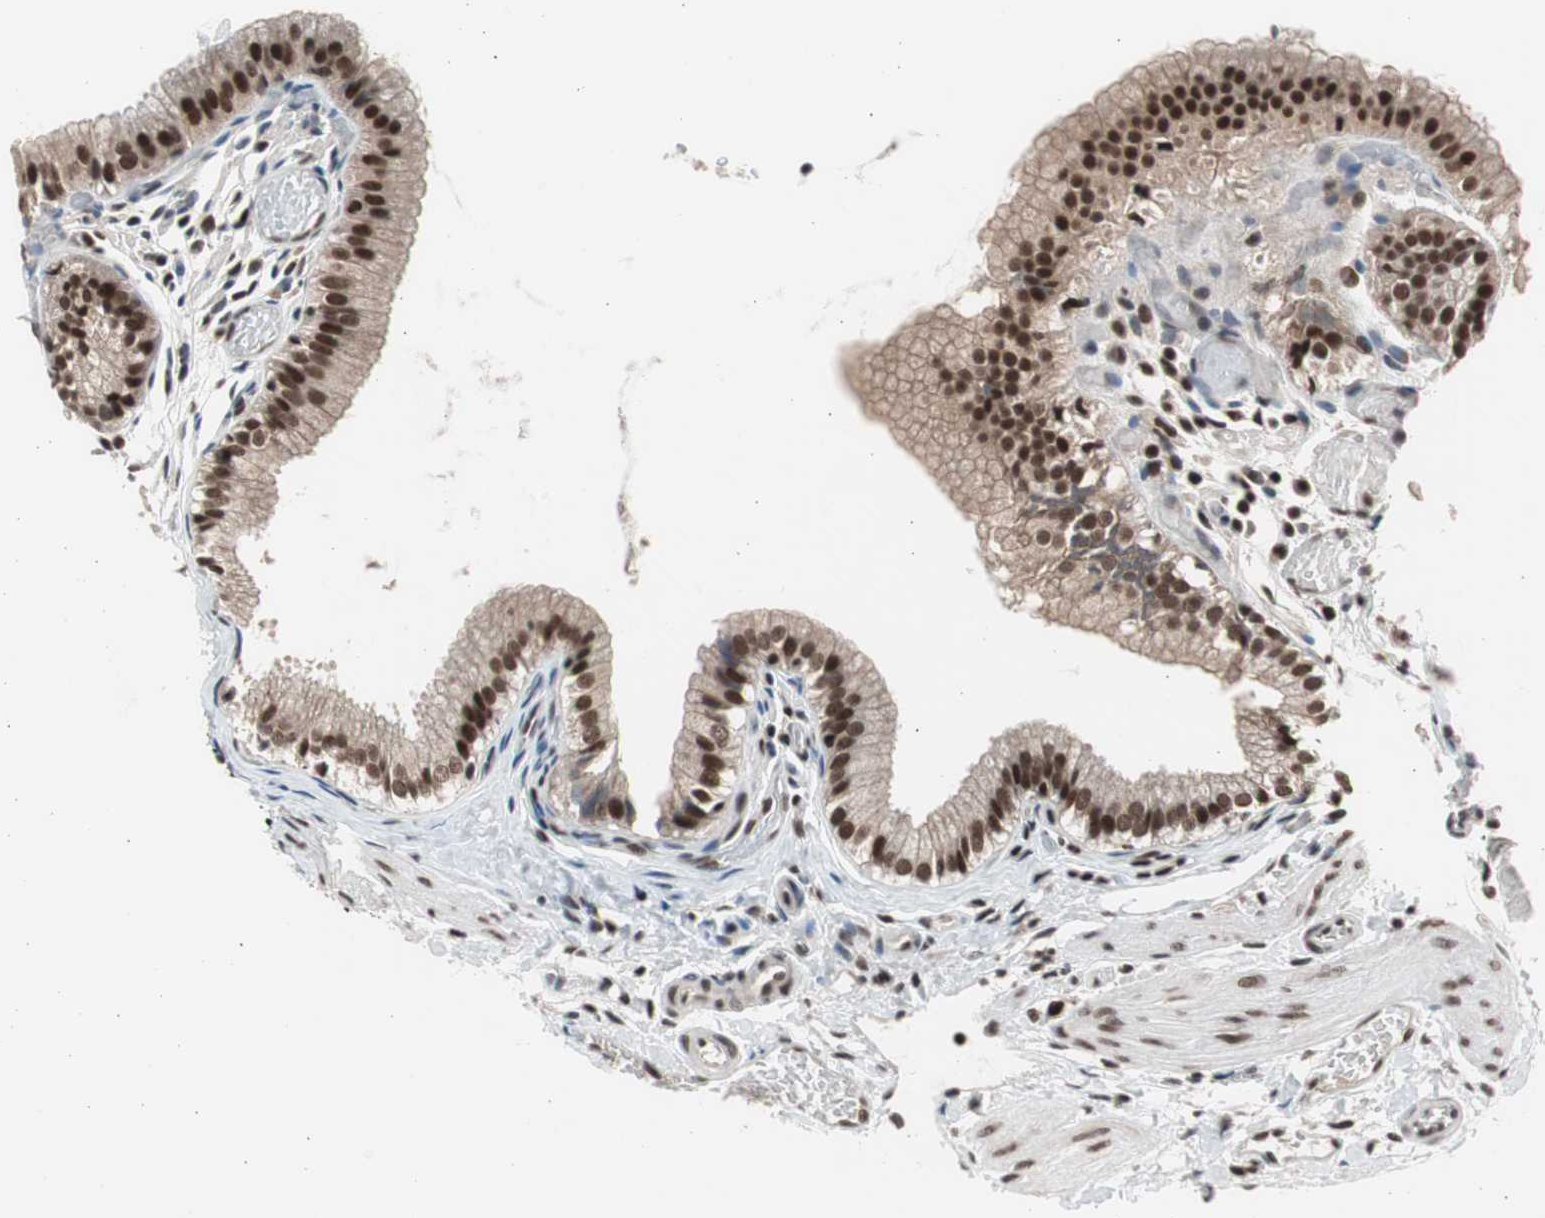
{"staining": {"intensity": "strong", "quantity": ">75%", "location": "nuclear"}, "tissue": "gallbladder", "cell_type": "Glandular cells", "image_type": "normal", "snomed": [{"axis": "morphology", "description": "Normal tissue, NOS"}, {"axis": "topography", "description": "Gallbladder"}], "caption": "Immunohistochemistry (IHC) photomicrograph of normal gallbladder: human gallbladder stained using IHC exhibits high levels of strong protein expression localized specifically in the nuclear of glandular cells, appearing as a nuclear brown color.", "gene": "RPA1", "patient": {"sex": "female", "age": 26}}